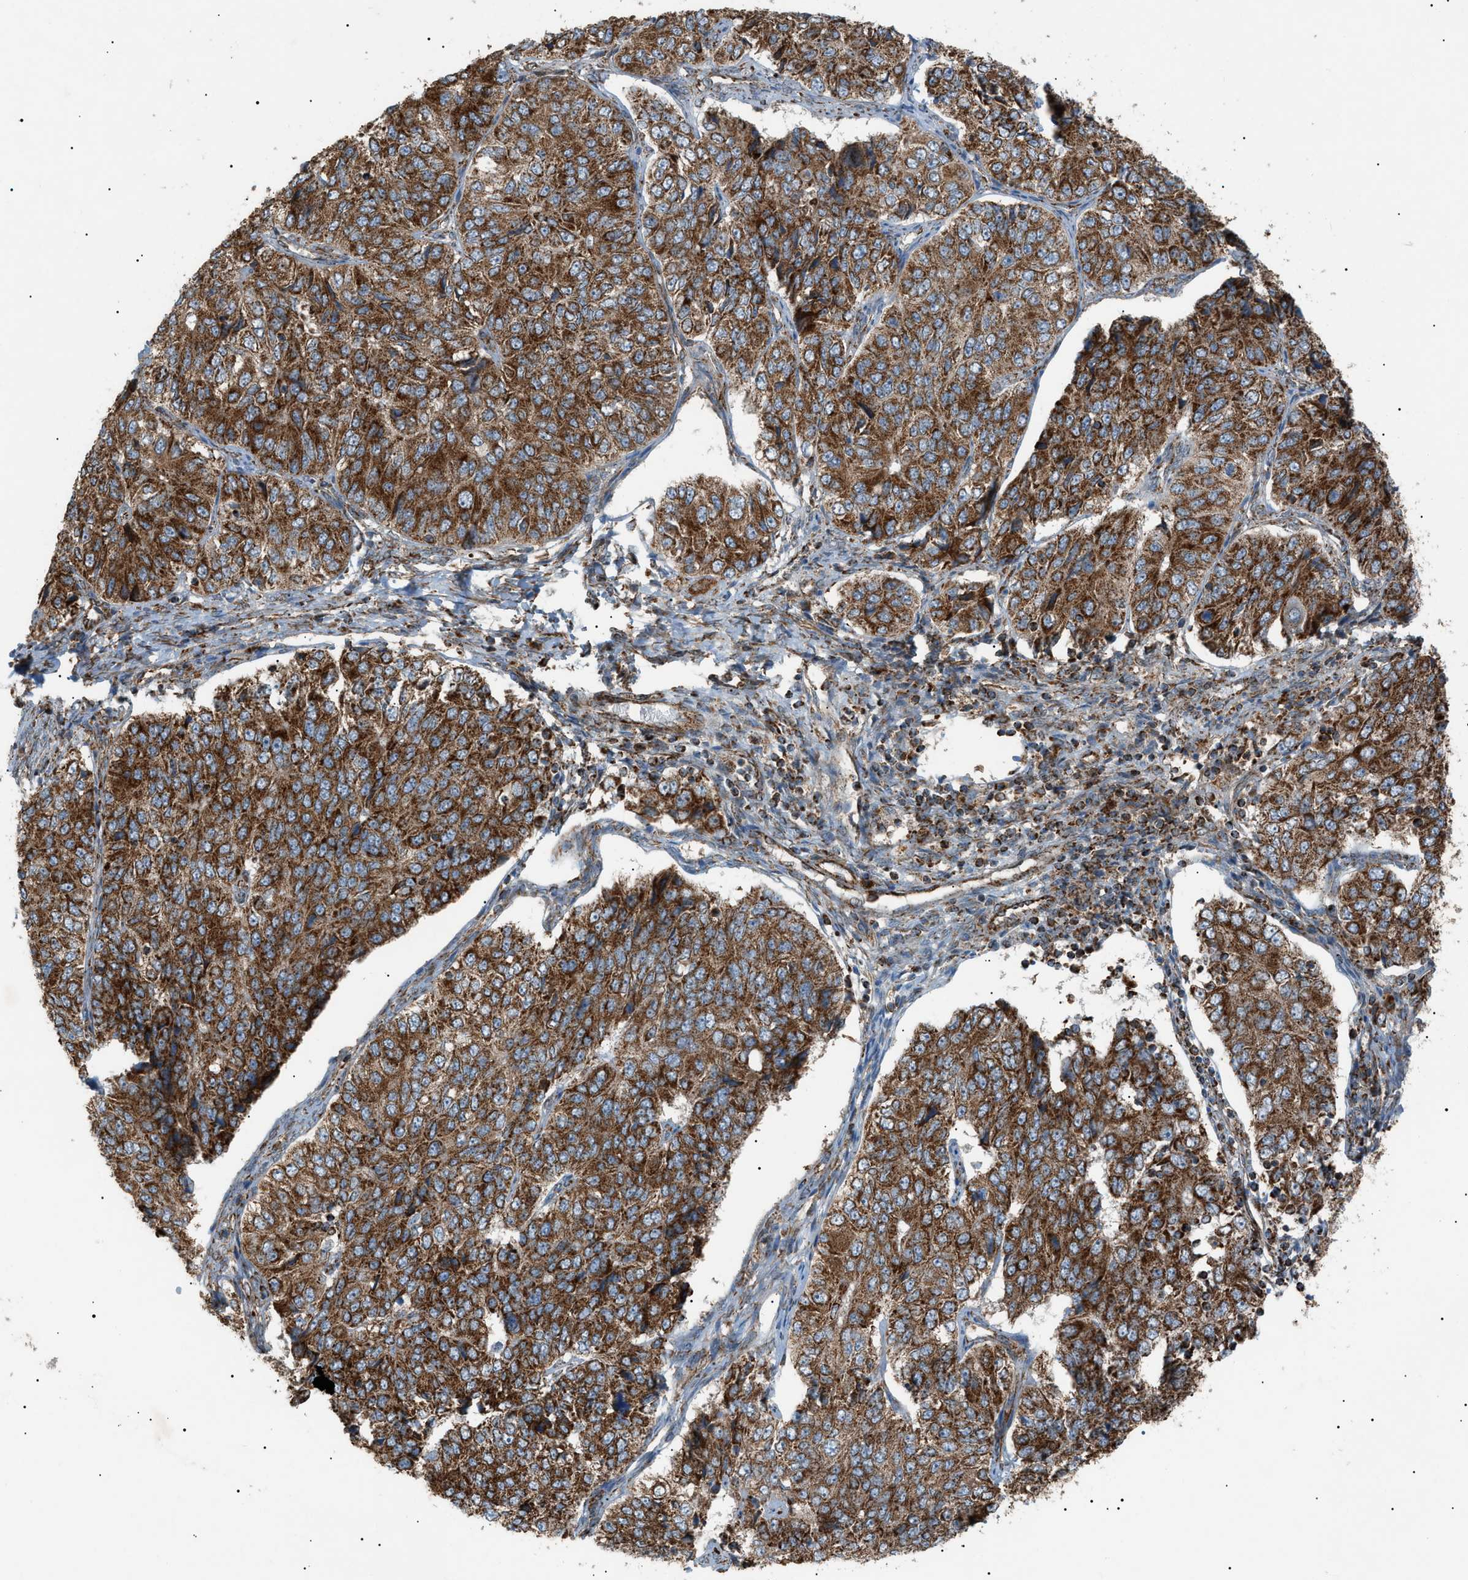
{"staining": {"intensity": "strong", "quantity": ">75%", "location": "cytoplasmic/membranous"}, "tissue": "ovarian cancer", "cell_type": "Tumor cells", "image_type": "cancer", "snomed": [{"axis": "morphology", "description": "Carcinoma, endometroid"}, {"axis": "topography", "description": "Ovary"}], "caption": "Ovarian cancer (endometroid carcinoma) stained with DAB (3,3'-diaminobenzidine) IHC demonstrates high levels of strong cytoplasmic/membranous staining in approximately >75% of tumor cells.", "gene": "C1GALT1C1", "patient": {"sex": "female", "age": 51}}